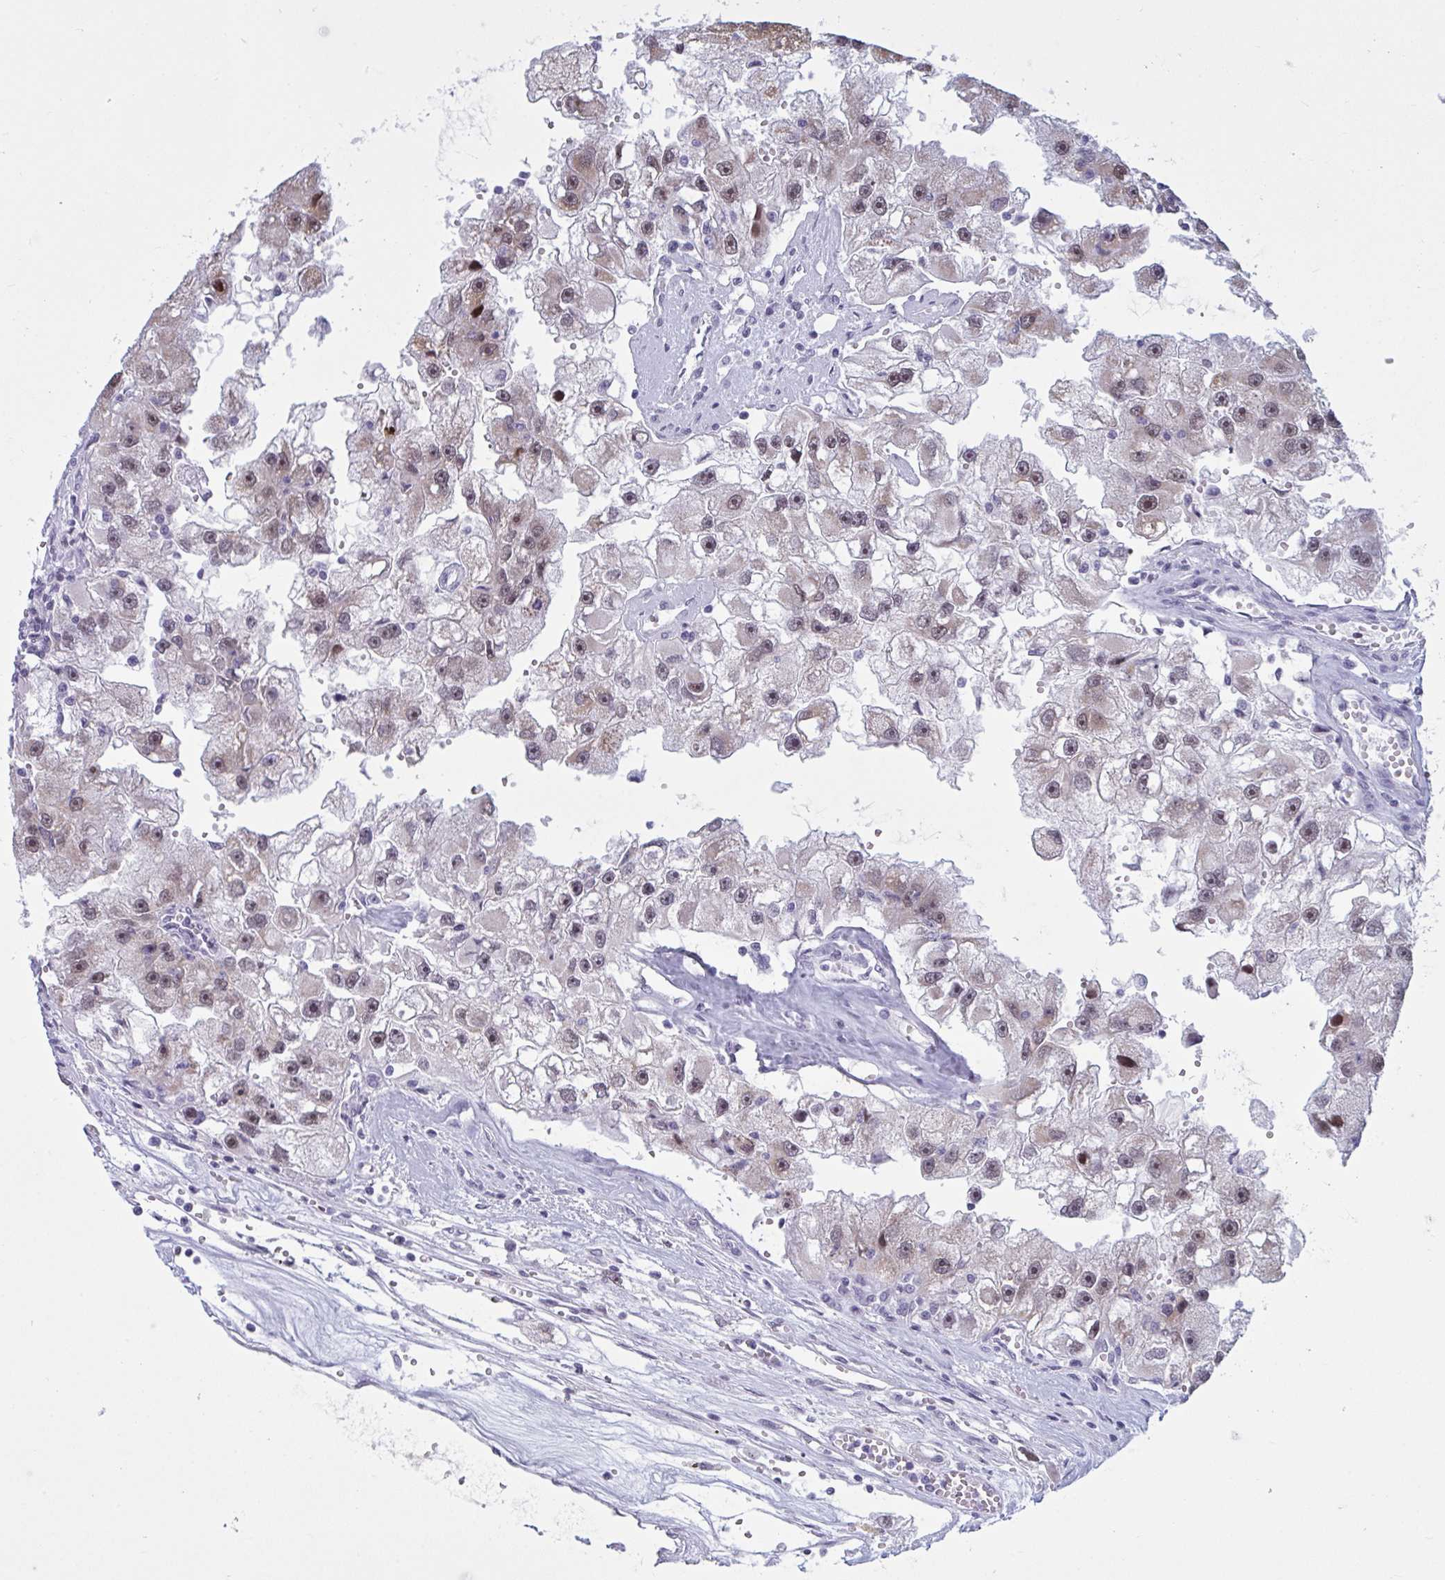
{"staining": {"intensity": "weak", "quantity": ">75%", "location": "nuclear"}, "tissue": "renal cancer", "cell_type": "Tumor cells", "image_type": "cancer", "snomed": [{"axis": "morphology", "description": "Adenocarcinoma, NOS"}, {"axis": "topography", "description": "Kidney"}], "caption": "A photomicrograph of renal cancer stained for a protein exhibits weak nuclear brown staining in tumor cells. (DAB IHC with brightfield microscopy, high magnification).", "gene": "TGM6", "patient": {"sex": "male", "age": 63}}